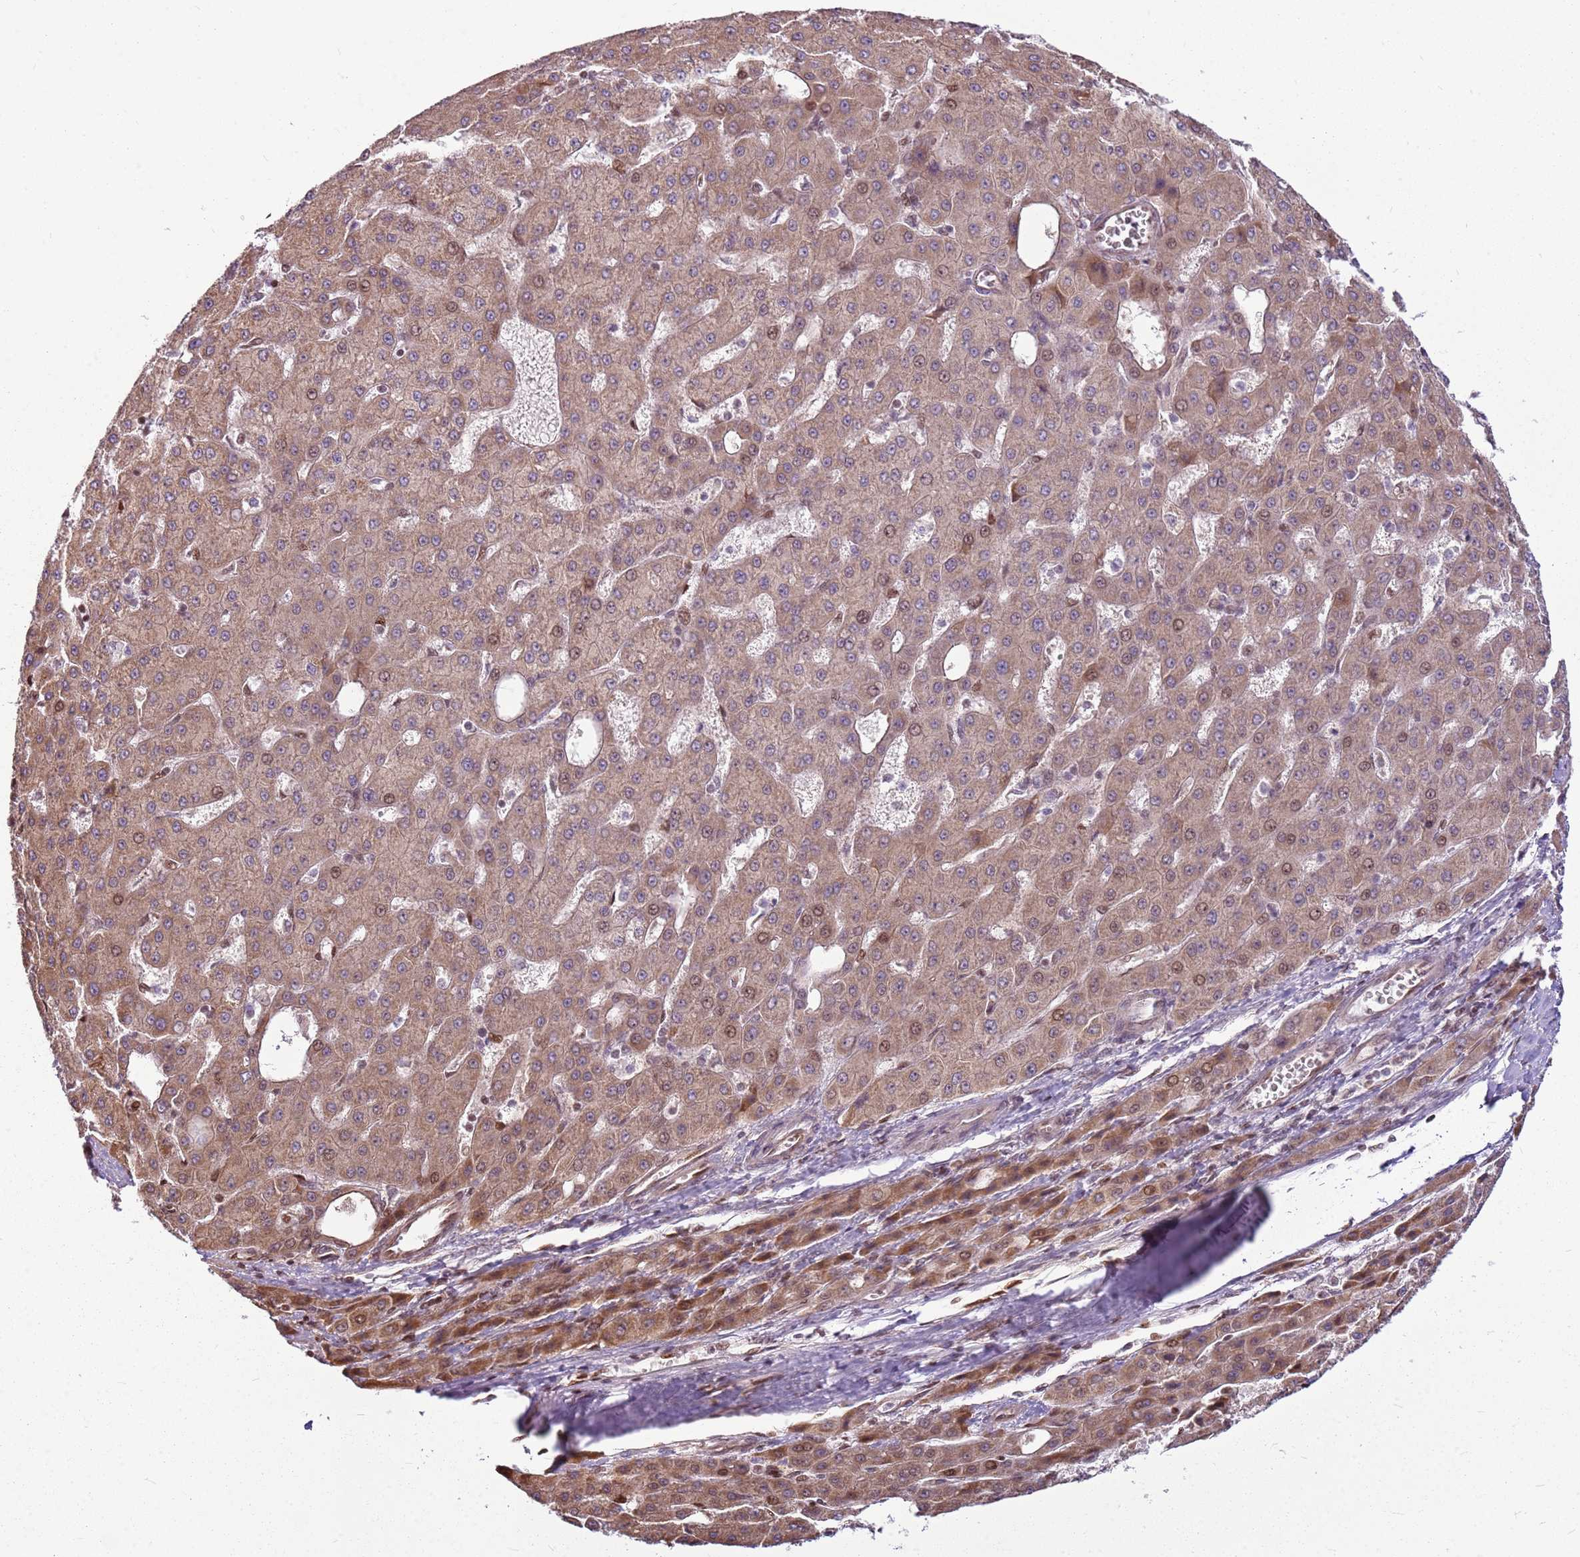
{"staining": {"intensity": "moderate", "quantity": ">75%", "location": "cytoplasmic/membranous,nuclear"}, "tissue": "liver cancer", "cell_type": "Tumor cells", "image_type": "cancer", "snomed": [{"axis": "morphology", "description": "Carcinoma, Hepatocellular, NOS"}, {"axis": "topography", "description": "Liver"}], "caption": "Immunohistochemical staining of human liver cancer (hepatocellular carcinoma) reveals moderate cytoplasmic/membranous and nuclear protein positivity in approximately >75% of tumor cells.", "gene": "PCTP", "patient": {"sex": "male", "age": 47}}